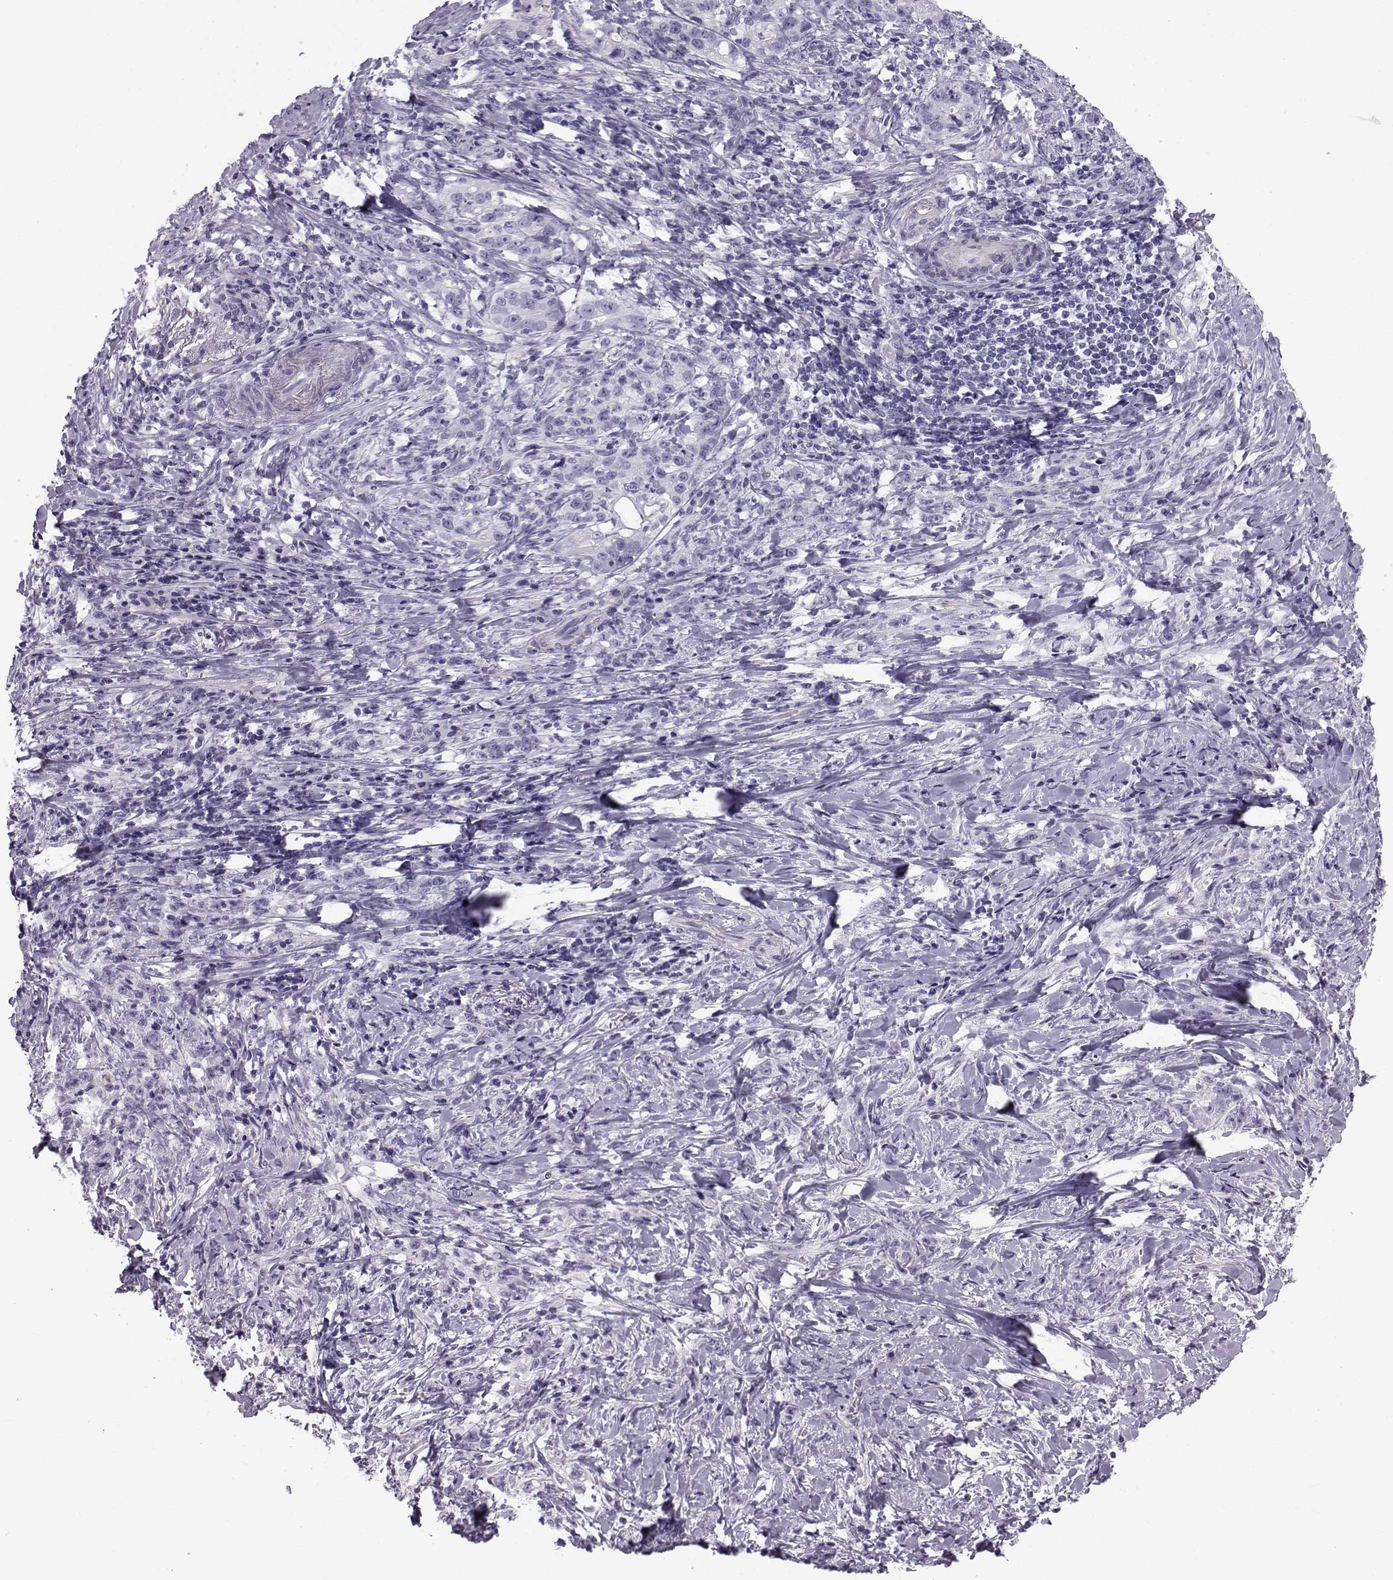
{"staining": {"intensity": "negative", "quantity": "none", "location": "none"}, "tissue": "stomach cancer", "cell_type": "Tumor cells", "image_type": "cancer", "snomed": [{"axis": "morphology", "description": "Adenocarcinoma, NOS"}, {"axis": "topography", "description": "Stomach, lower"}], "caption": "Immunohistochemistry micrograph of neoplastic tissue: stomach adenocarcinoma stained with DAB shows no significant protein expression in tumor cells.", "gene": "SPANXD", "patient": {"sex": "male", "age": 88}}